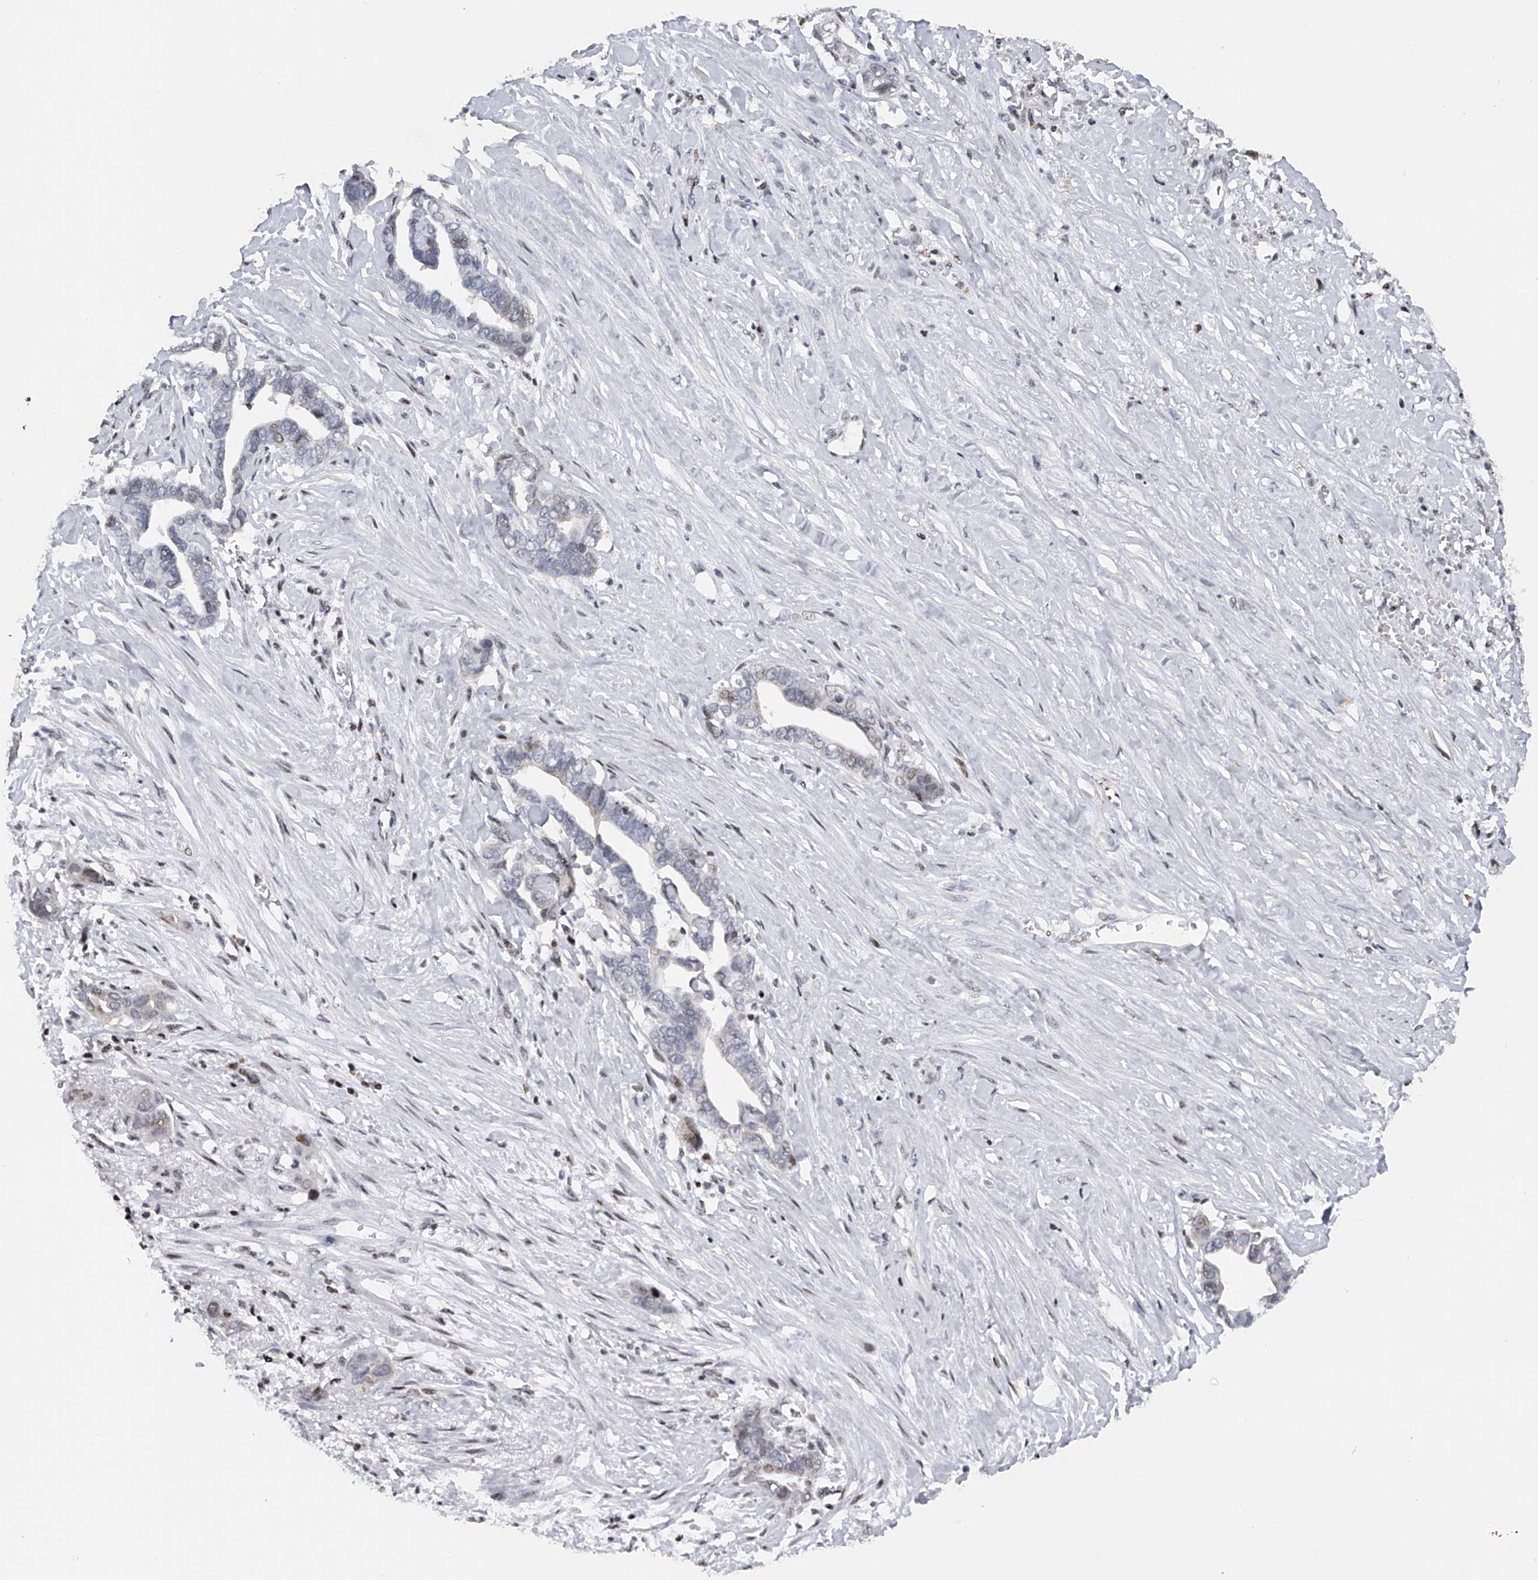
{"staining": {"intensity": "negative", "quantity": "none", "location": "none"}, "tissue": "liver cancer", "cell_type": "Tumor cells", "image_type": "cancer", "snomed": [{"axis": "morphology", "description": "Cholangiocarcinoma"}, {"axis": "topography", "description": "Liver"}], "caption": "Micrograph shows no protein expression in tumor cells of cholangiocarcinoma (liver) tissue.", "gene": "RWDD2A", "patient": {"sex": "female", "age": 79}}